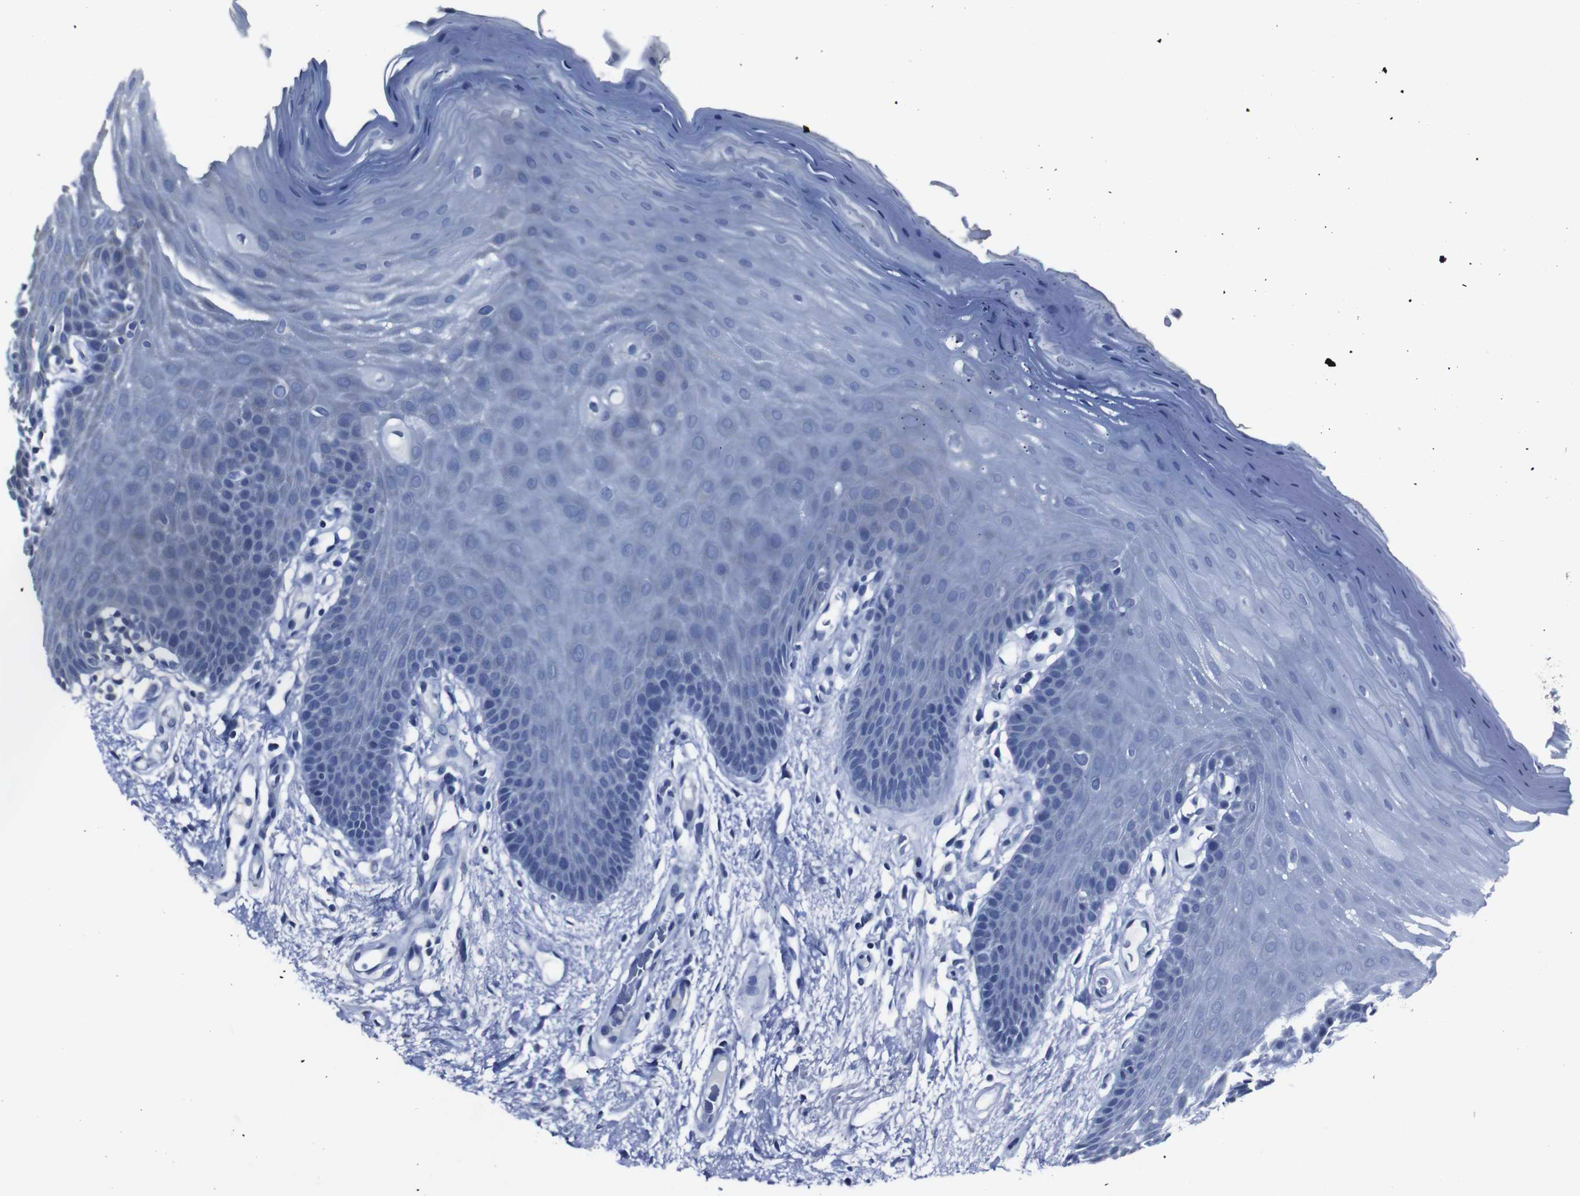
{"staining": {"intensity": "weak", "quantity": "<25%", "location": "cytoplasmic/membranous"}, "tissue": "oral mucosa", "cell_type": "Squamous epithelial cells", "image_type": "normal", "snomed": [{"axis": "morphology", "description": "Normal tissue, NOS"}, {"axis": "morphology", "description": "Squamous cell carcinoma, NOS"}, {"axis": "topography", "description": "Skeletal muscle"}, {"axis": "topography", "description": "Adipose tissue"}, {"axis": "topography", "description": "Vascular tissue"}, {"axis": "topography", "description": "Oral tissue"}, {"axis": "topography", "description": "Peripheral nerve tissue"}, {"axis": "topography", "description": "Head-Neck"}], "caption": "DAB (3,3'-diaminobenzidine) immunohistochemical staining of unremarkable human oral mucosa displays no significant staining in squamous epithelial cells. (Stains: DAB IHC with hematoxylin counter stain, Microscopy: brightfield microscopy at high magnification).", "gene": "SNN", "patient": {"sex": "male", "age": 71}}